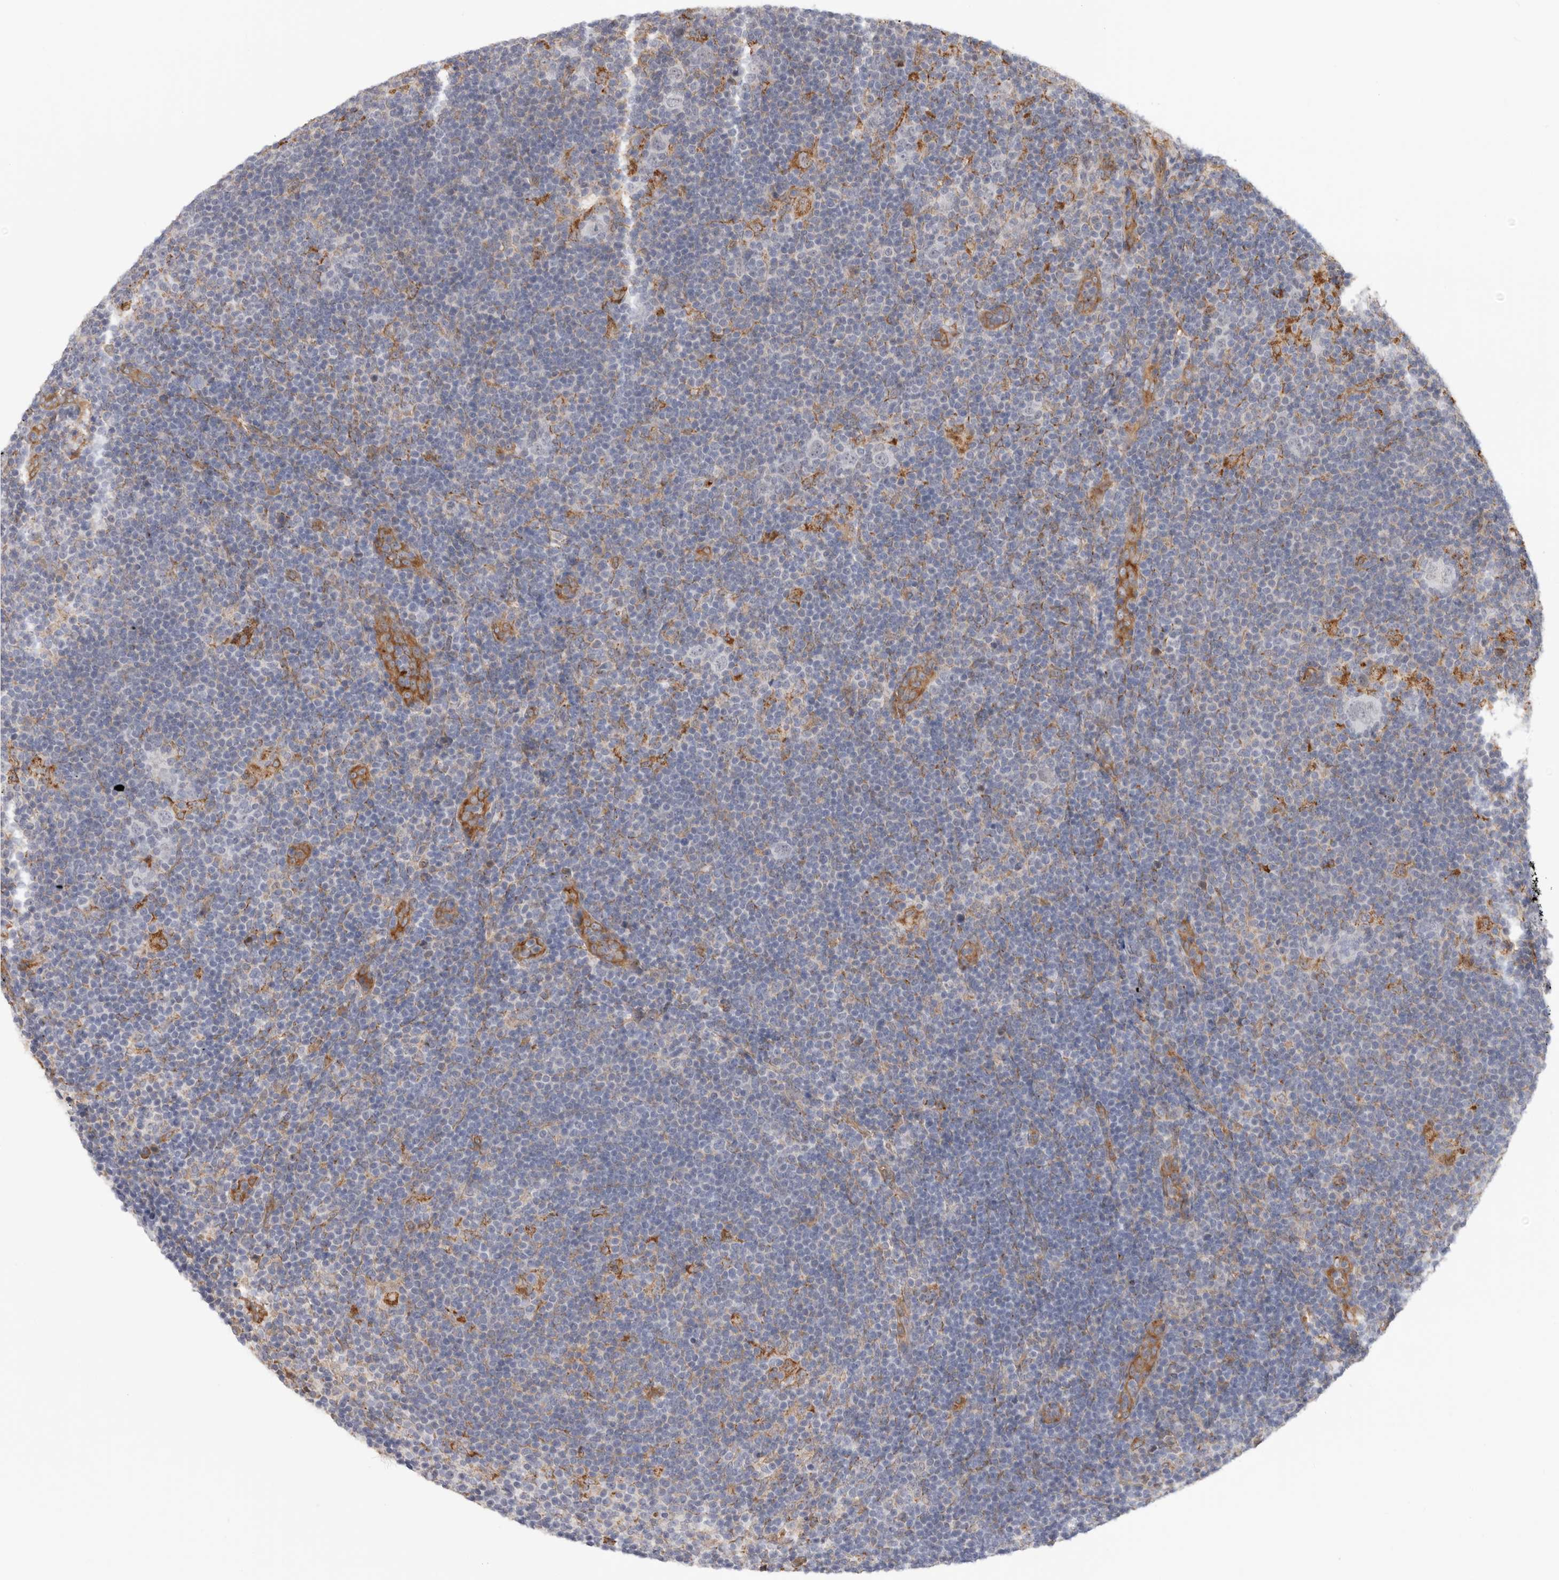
{"staining": {"intensity": "negative", "quantity": "none", "location": "none"}, "tissue": "lymphoma", "cell_type": "Tumor cells", "image_type": "cancer", "snomed": [{"axis": "morphology", "description": "Hodgkin's disease, NOS"}, {"axis": "topography", "description": "Lymph node"}], "caption": "The histopathology image reveals no staining of tumor cells in Hodgkin's disease. (Stains: DAB immunohistochemistry with hematoxylin counter stain, Microscopy: brightfield microscopy at high magnification).", "gene": "CDC42BPB", "patient": {"sex": "female", "age": 57}}